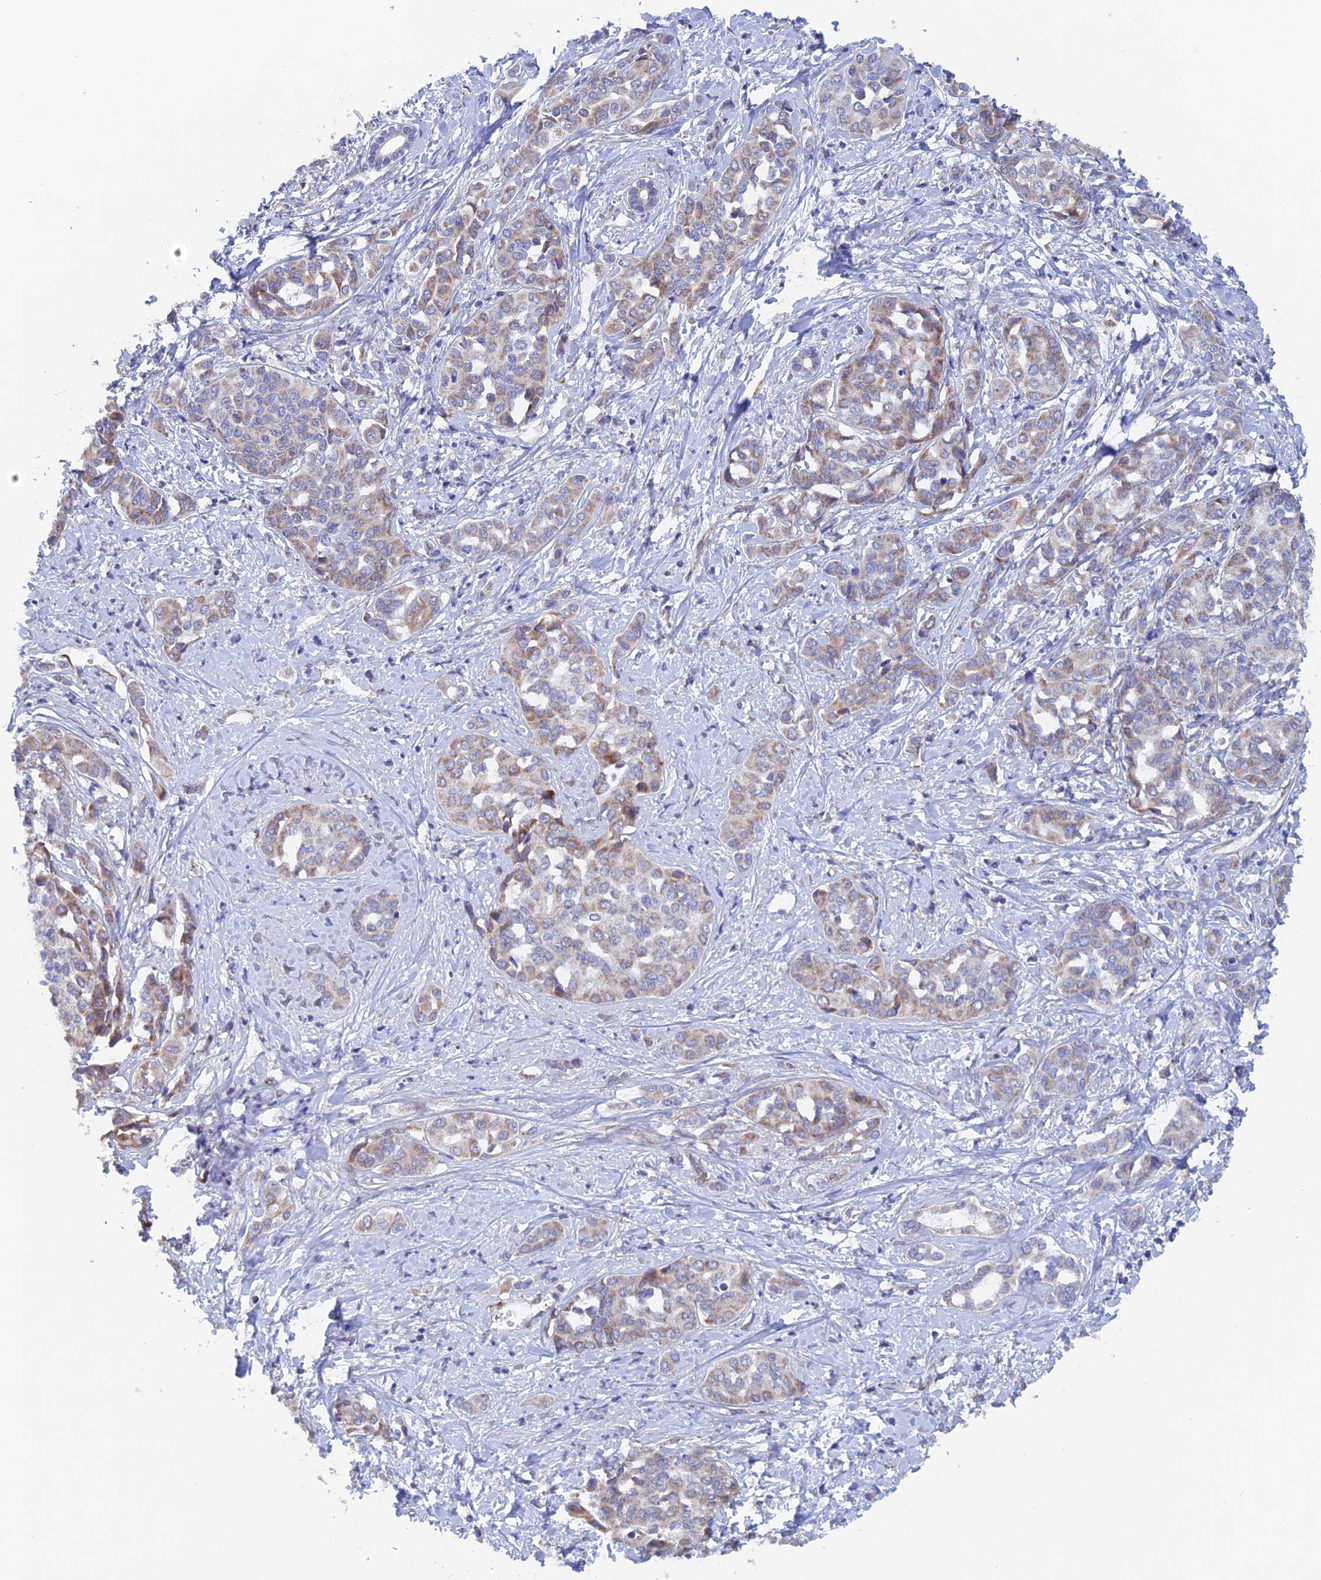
{"staining": {"intensity": "weak", "quantity": "25%-75%", "location": "cytoplasmic/membranous"}, "tissue": "liver cancer", "cell_type": "Tumor cells", "image_type": "cancer", "snomed": [{"axis": "morphology", "description": "Cholangiocarcinoma"}, {"axis": "topography", "description": "Liver"}], "caption": "Tumor cells reveal low levels of weak cytoplasmic/membranous staining in approximately 25%-75% of cells in liver cancer (cholangiocarcinoma). (IHC, brightfield microscopy, high magnification).", "gene": "MRPL1", "patient": {"sex": "female", "age": 77}}